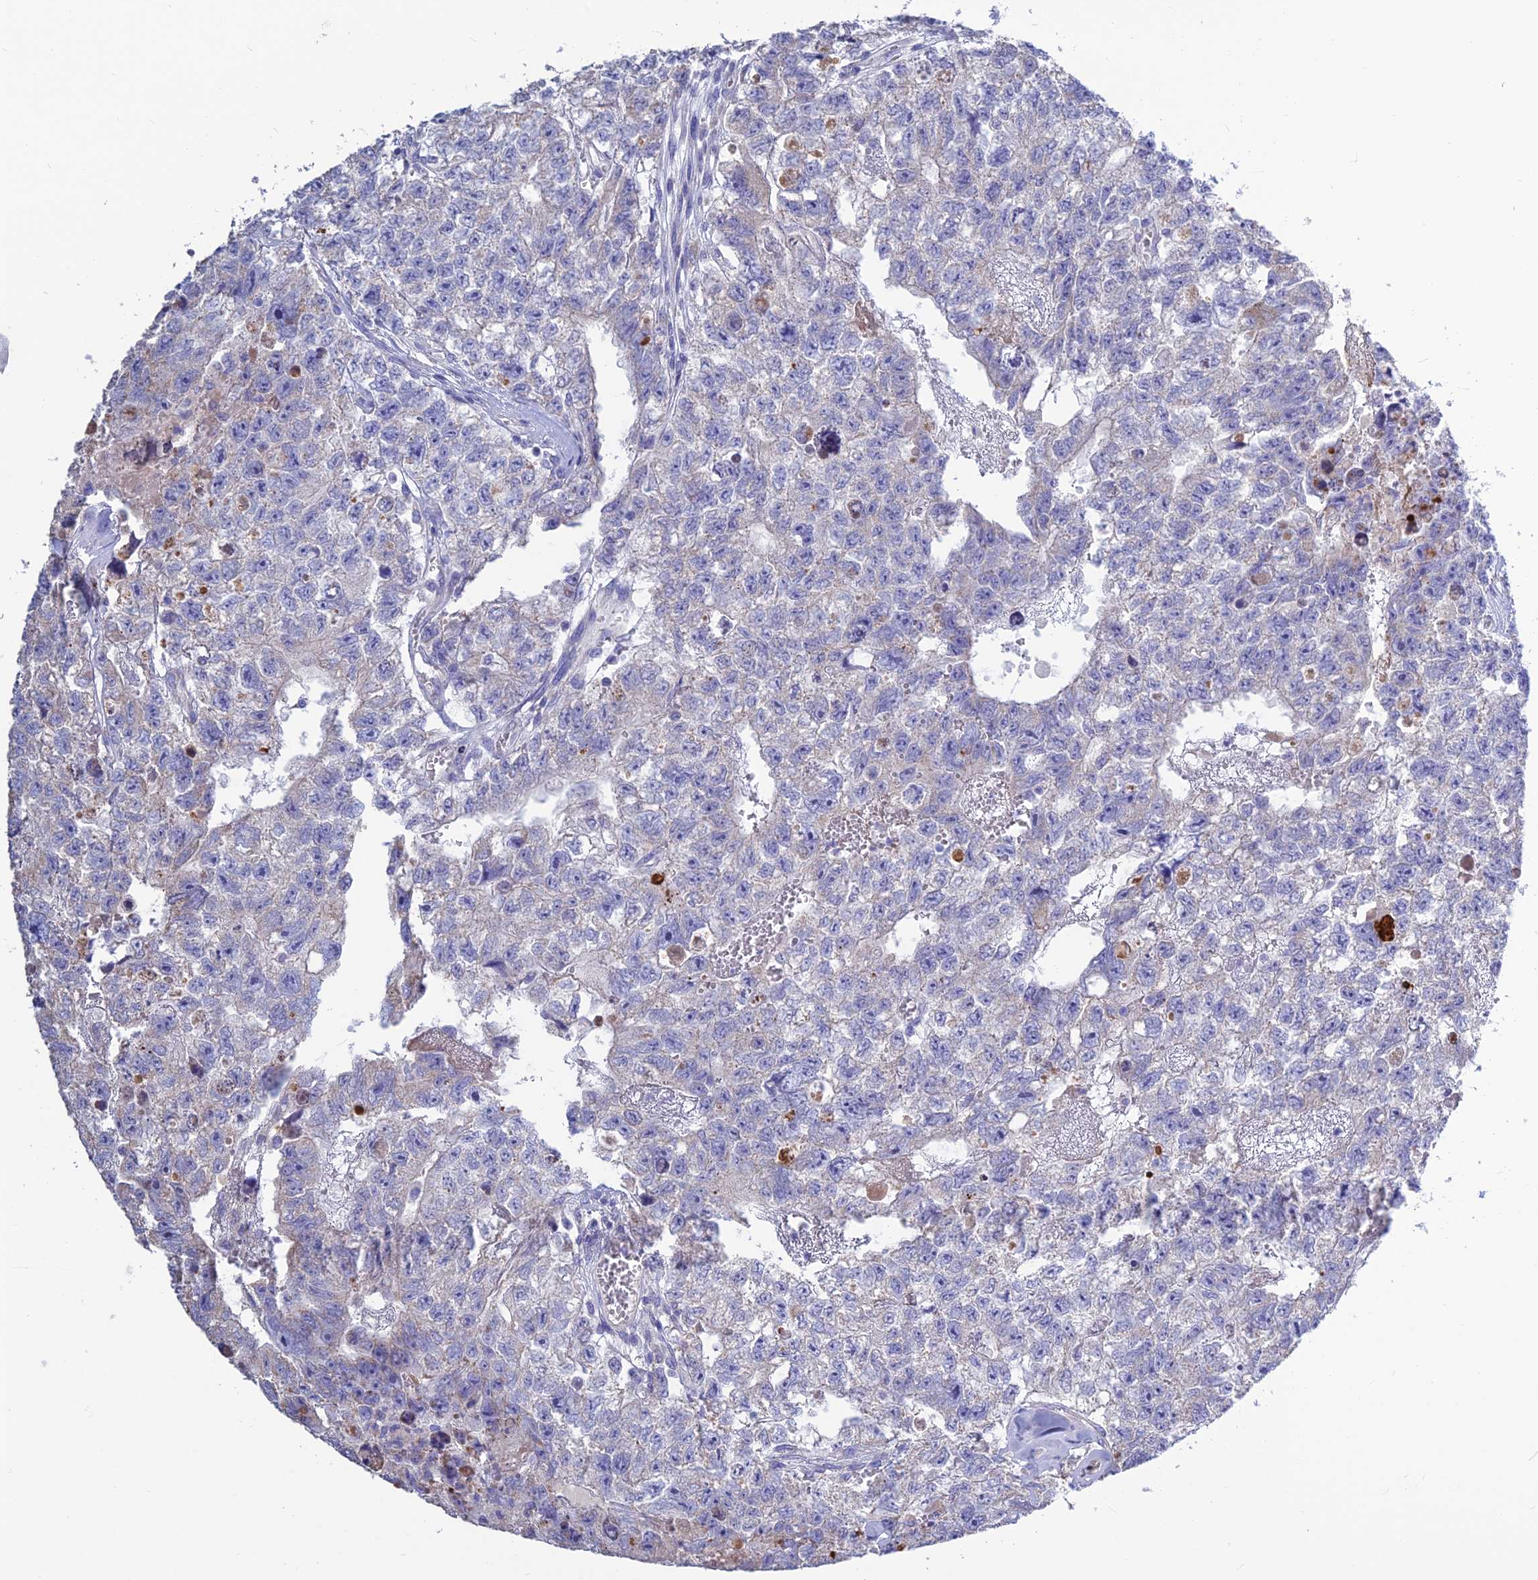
{"staining": {"intensity": "negative", "quantity": "none", "location": "none"}, "tissue": "testis cancer", "cell_type": "Tumor cells", "image_type": "cancer", "snomed": [{"axis": "morphology", "description": "Carcinoma, Embryonal, NOS"}, {"axis": "topography", "description": "Testis"}], "caption": "IHC image of testis cancer stained for a protein (brown), which demonstrates no positivity in tumor cells.", "gene": "BHMT2", "patient": {"sex": "male", "age": 26}}